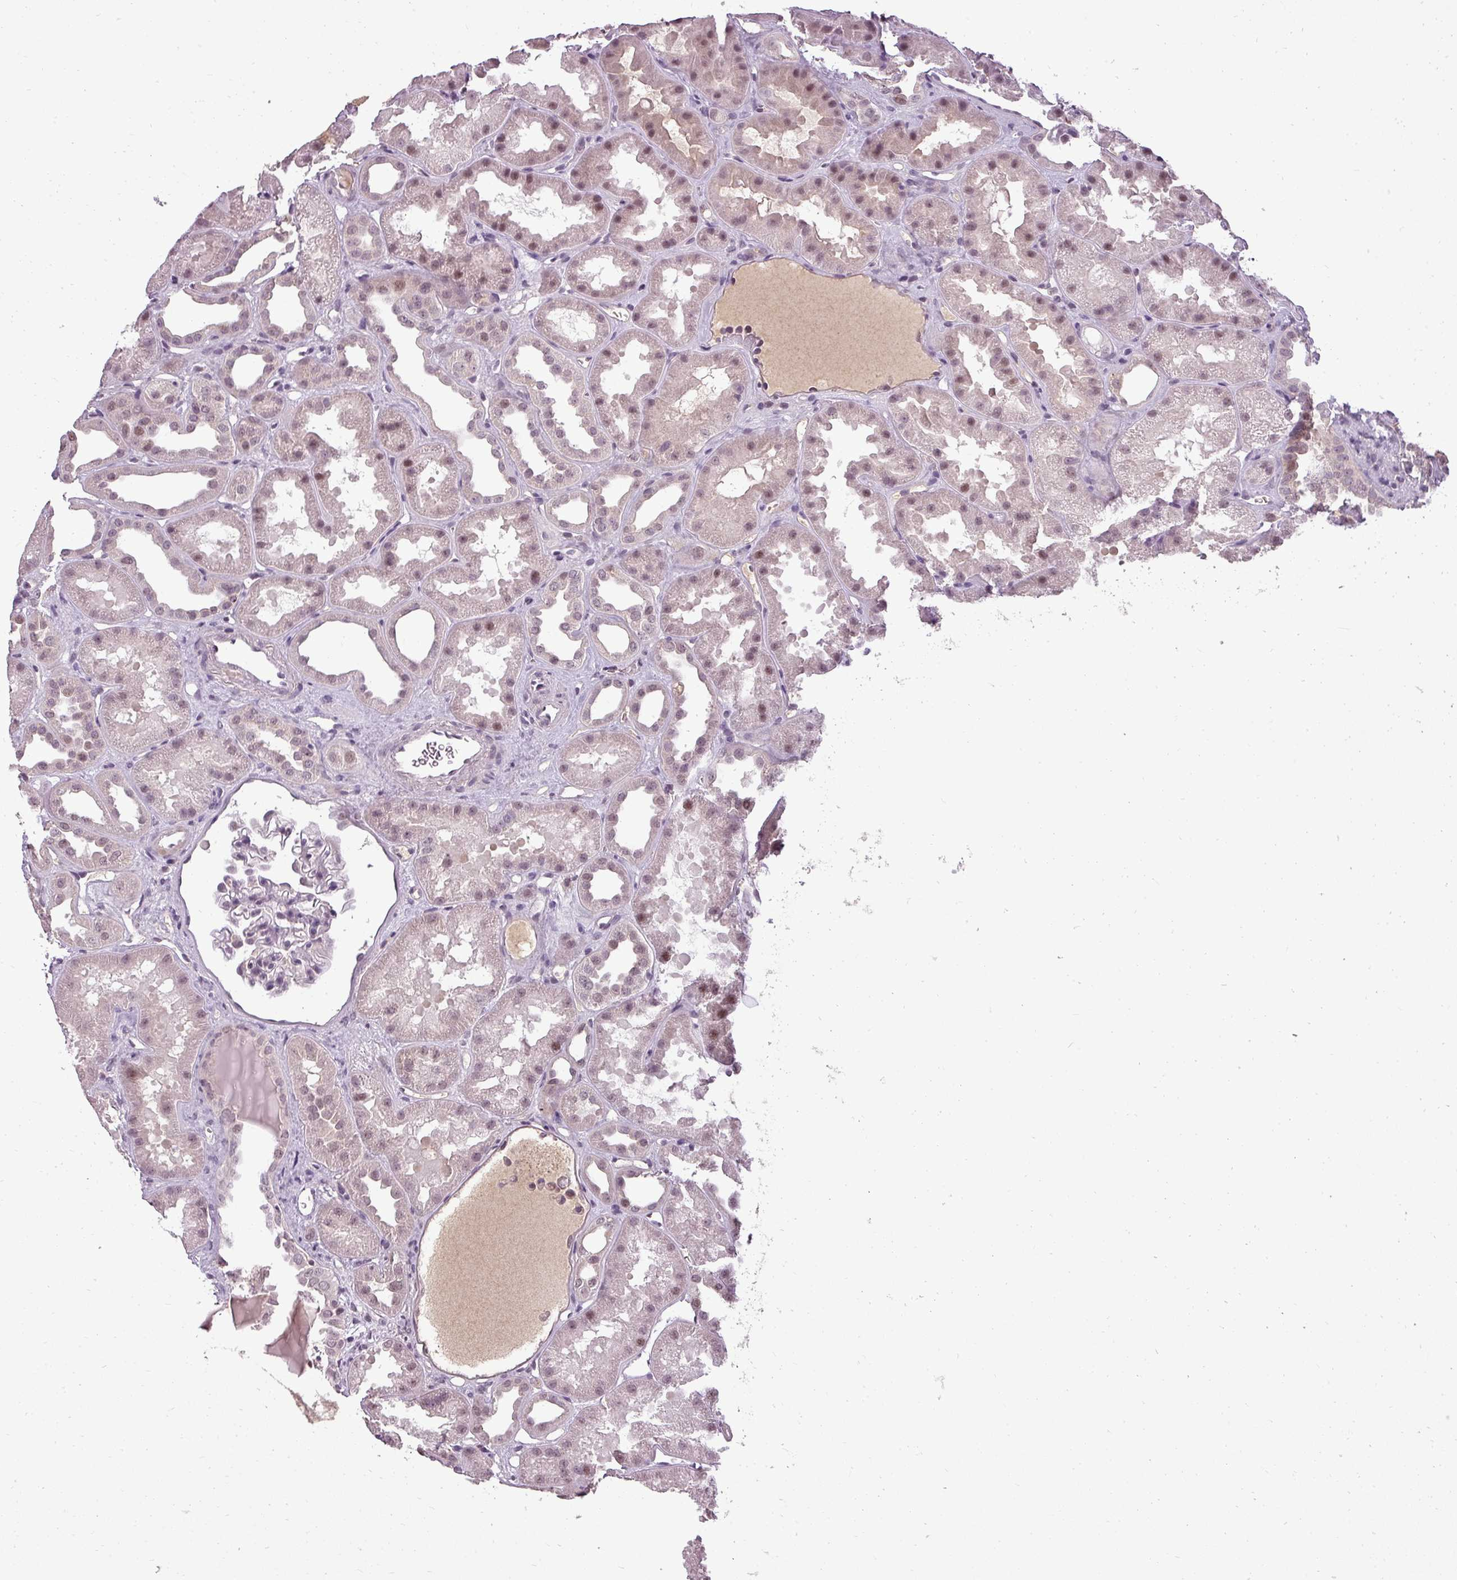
{"staining": {"intensity": "moderate", "quantity": ">75%", "location": "nuclear"}, "tissue": "kidney", "cell_type": "Cells in glomeruli", "image_type": "normal", "snomed": [{"axis": "morphology", "description": "Normal tissue, NOS"}, {"axis": "topography", "description": "Kidney"}], "caption": "IHC (DAB) staining of unremarkable human kidney exhibits moderate nuclear protein expression in approximately >75% of cells in glomeruli. (Stains: DAB (3,3'-diaminobenzidine) in brown, nuclei in blue, Microscopy: brightfield microscopy at high magnification).", "gene": "BCAS3", "patient": {"sex": "male", "age": 61}}